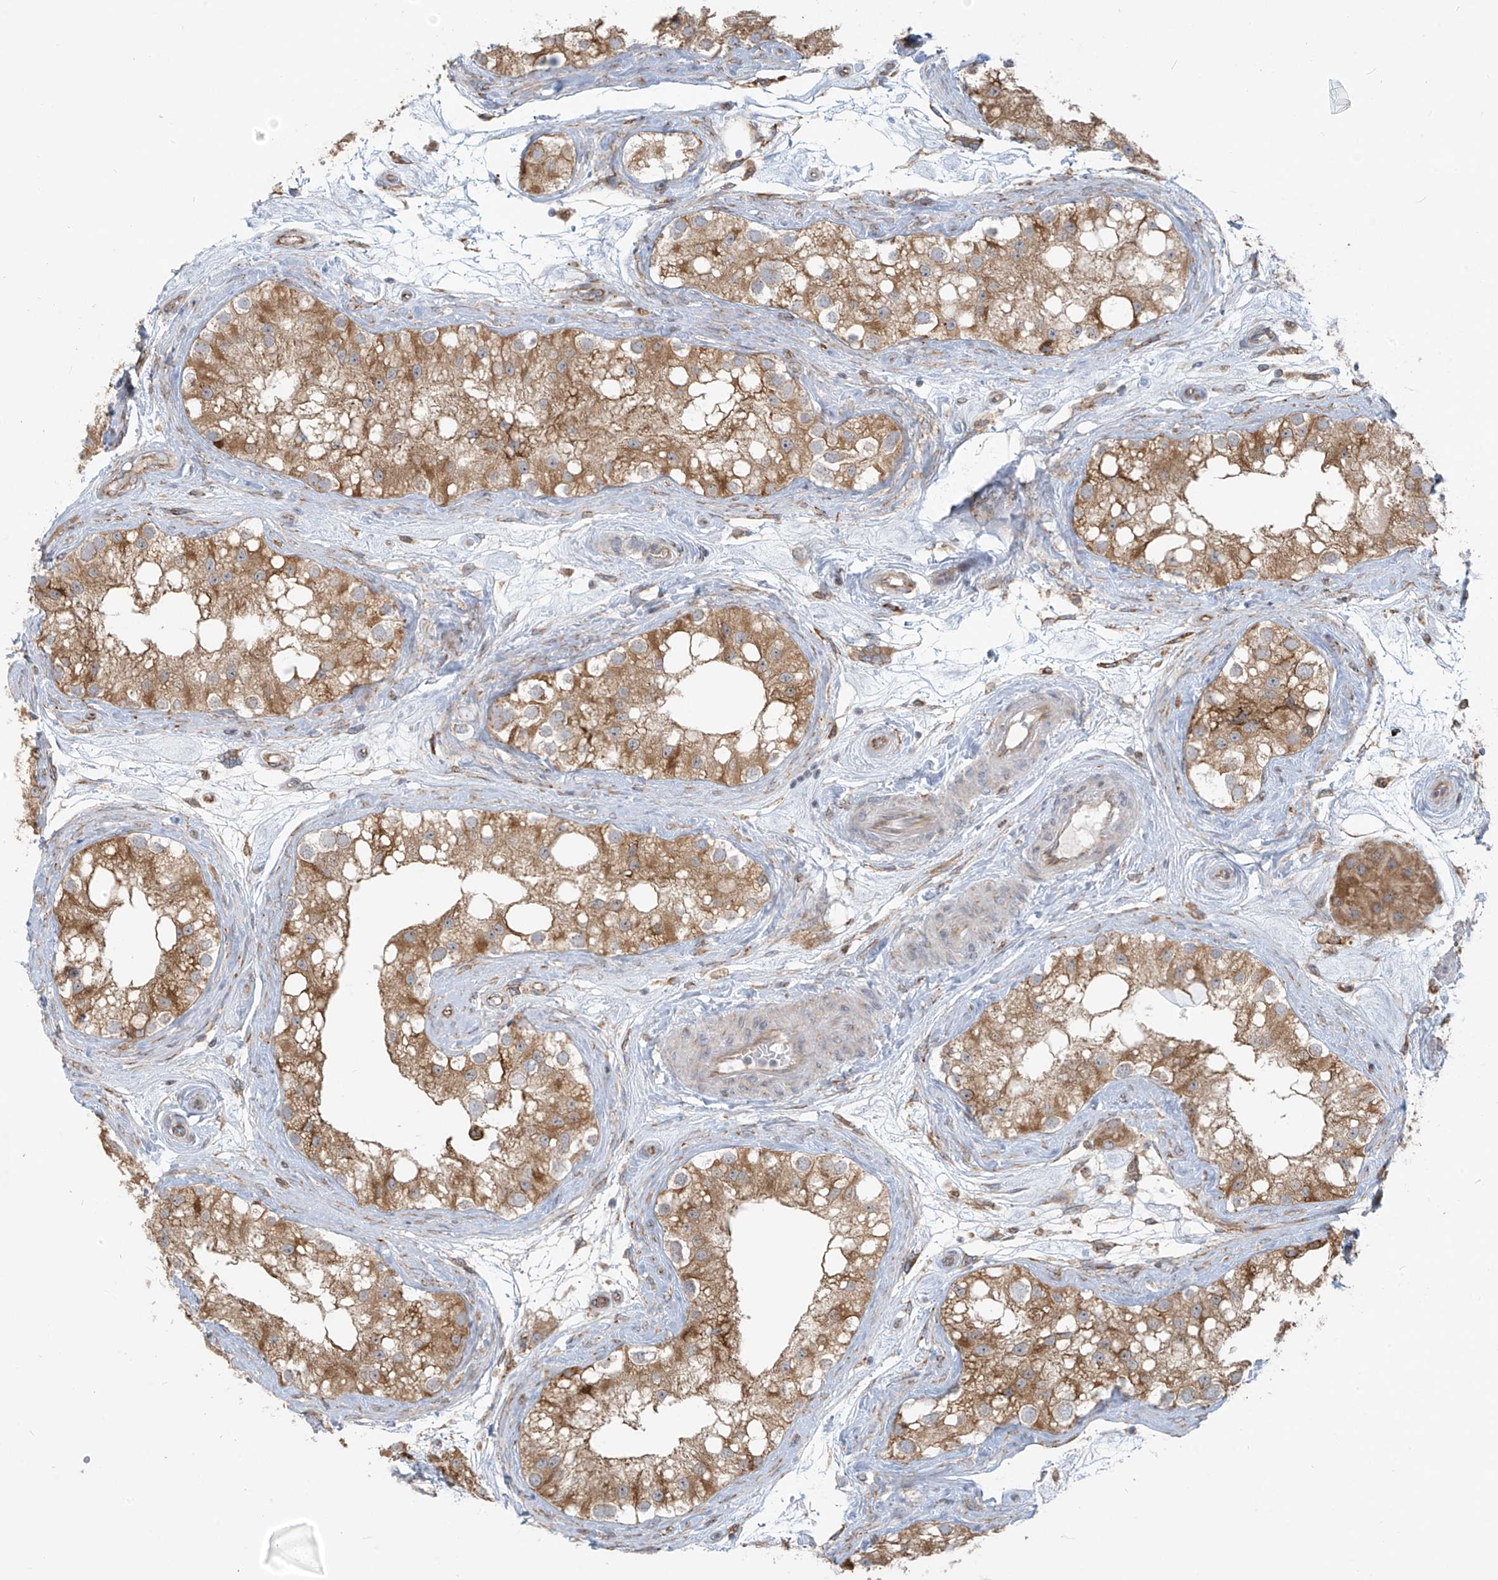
{"staining": {"intensity": "moderate", "quantity": ">75%", "location": "cytoplasmic/membranous"}, "tissue": "testis", "cell_type": "Cells in seminiferous ducts", "image_type": "normal", "snomed": [{"axis": "morphology", "description": "Normal tissue, NOS"}, {"axis": "topography", "description": "Testis"}], "caption": "Brown immunohistochemical staining in benign testis demonstrates moderate cytoplasmic/membranous staining in approximately >75% of cells in seminiferous ducts.", "gene": "KATNIP", "patient": {"sex": "male", "age": 84}}